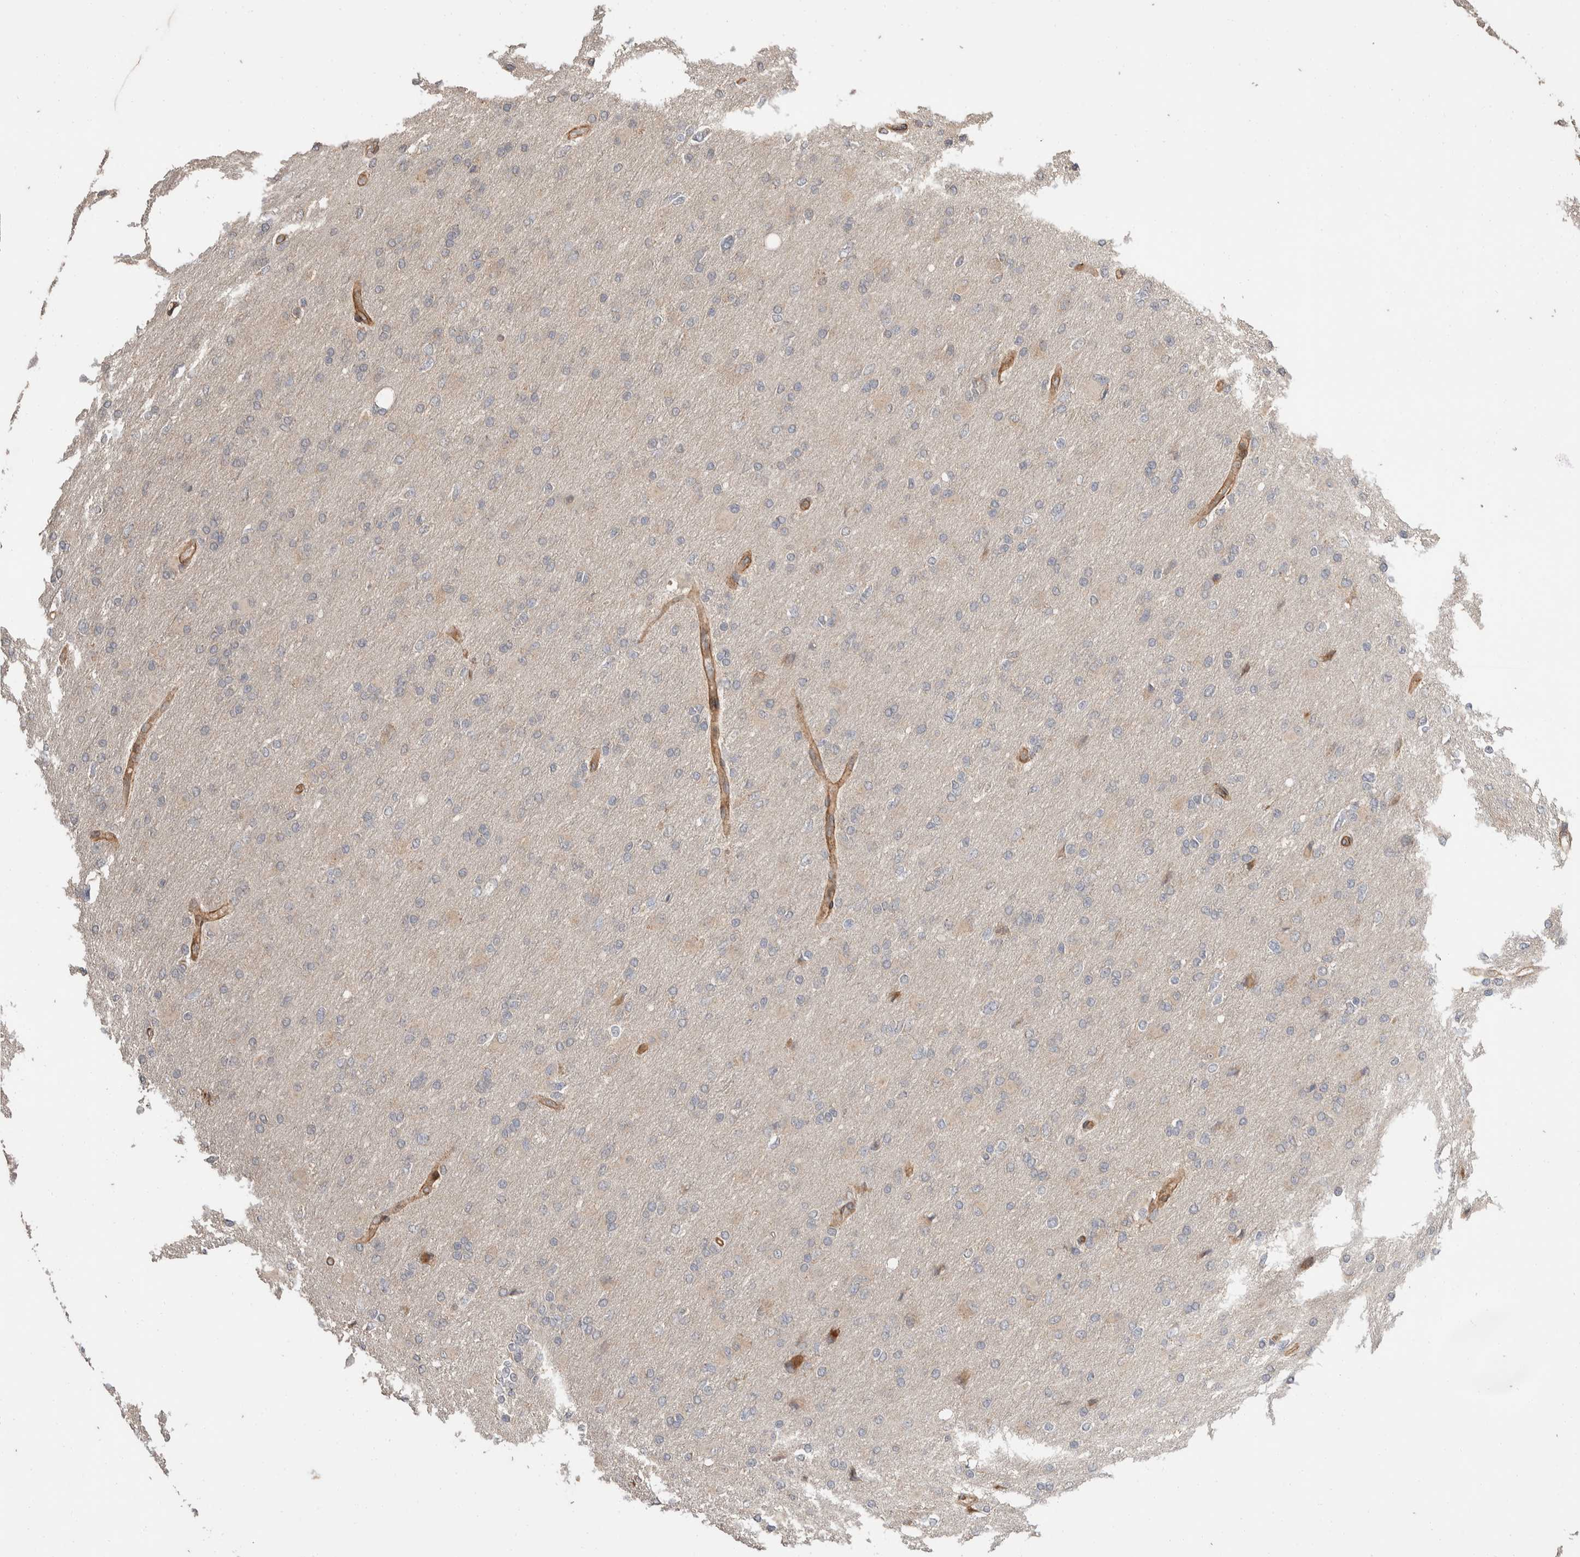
{"staining": {"intensity": "negative", "quantity": "none", "location": "none"}, "tissue": "glioma", "cell_type": "Tumor cells", "image_type": "cancer", "snomed": [{"axis": "morphology", "description": "Glioma, malignant, High grade"}, {"axis": "topography", "description": "Cerebral cortex"}], "caption": "Glioma was stained to show a protein in brown. There is no significant positivity in tumor cells. (Stains: DAB IHC with hematoxylin counter stain, Microscopy: brightfield microscopy at high magnification).", "gene": "ERC1", "patient": {"sex": "female", "age": 36}}